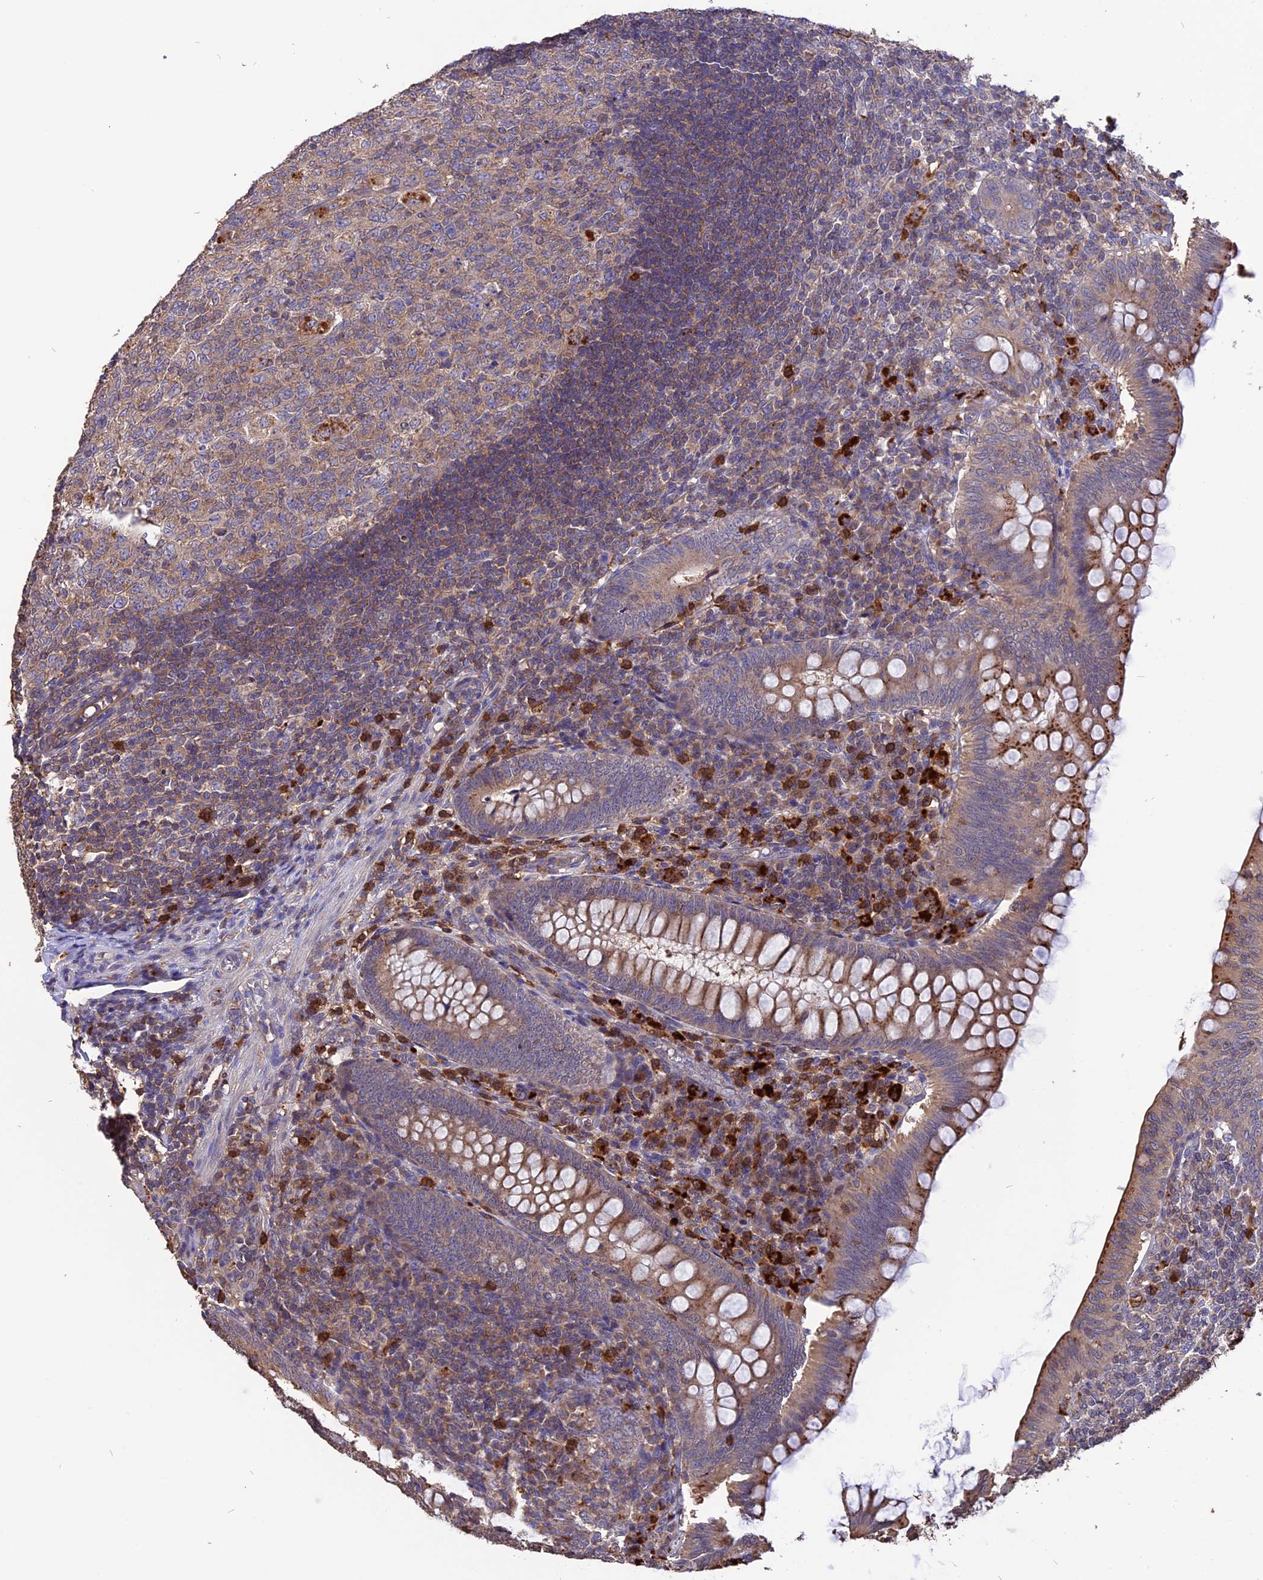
{"staining": {"intensity": "moderate", "quantity": ">75%", "location": "cytoplasmic/membranous"}, "tissue": "appendix", "cell_type": "Glandular cells", "image_type": "normal", "snomed": [{"axis": "morphology", "description": "Normal tissue, NOS"}, {"axis": "topography", "description": "Appendix"}], "caption": "Immunohistochemistry (IHC) staining of benign appendix, which shows medium levels of moderate cytoplasmic/membranous positivity in about >75% of glandular cells indicating moderate cytoplasmic/membranous protein staining. The staining was performed using DAB (brown) for protein detection and nuclei were counterstained in hematoxylin (blue).", "gene": "CARMIL2", "patient": {"sex": "male", "age": 14}}